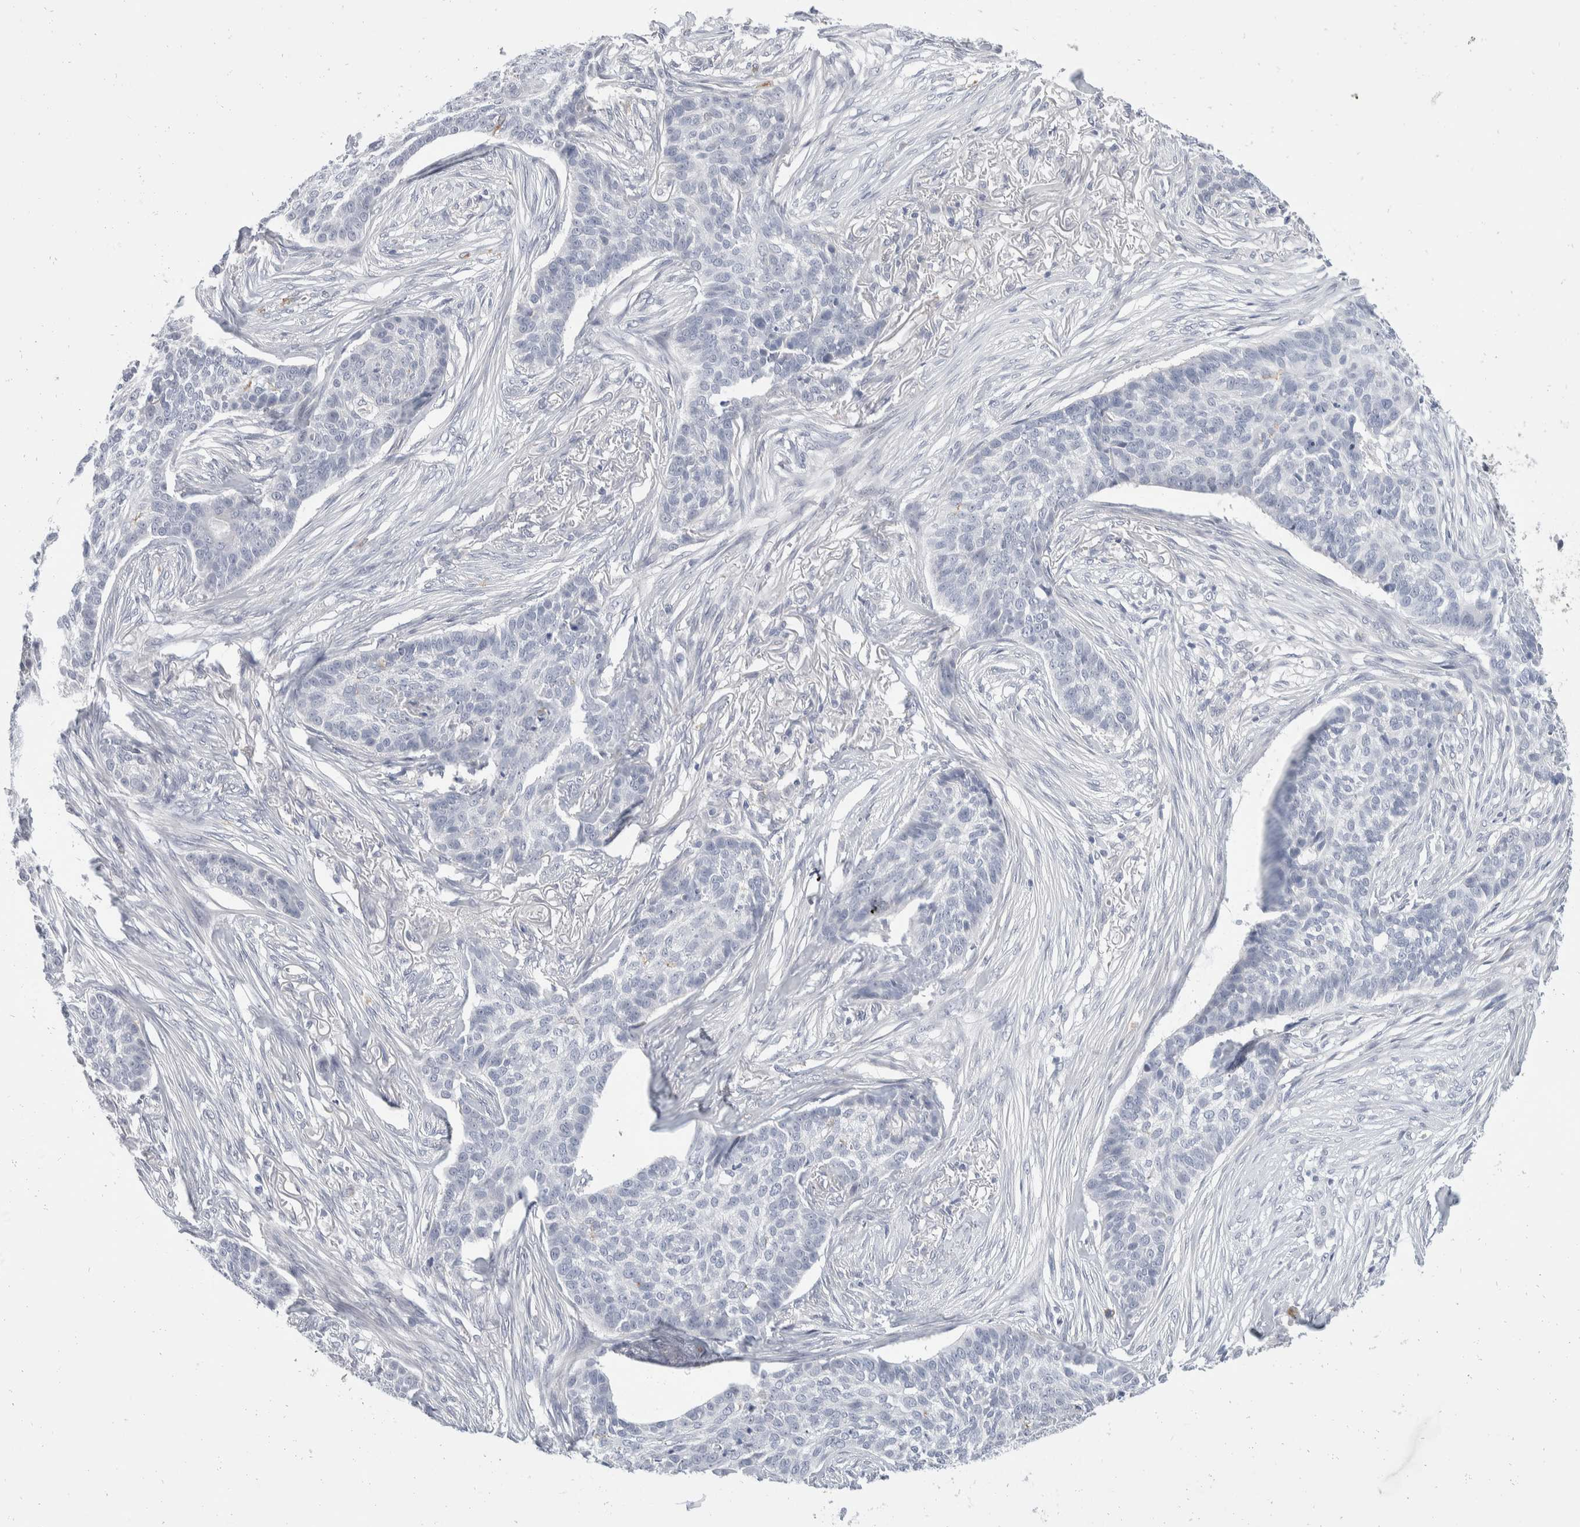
{"staining": {"intensity": "negative", "quantity": "none", "location": "none"}, "tissue": "skin cancer", "cell_type": "Tumor cells", "image_type": "cancer", "snomed": [{"axis": "morphology", "description": "Basal cell carcinoma"}, {"axis": "topography", "description": "Skin"}], "caption": "High power microscopy image of an immunohistochemistry (IHC) image of skin cancer, revealing no significant expression in tumor cells.", "gene": "CATSPERD", "patient": {"sex": "male", "age": 85}}